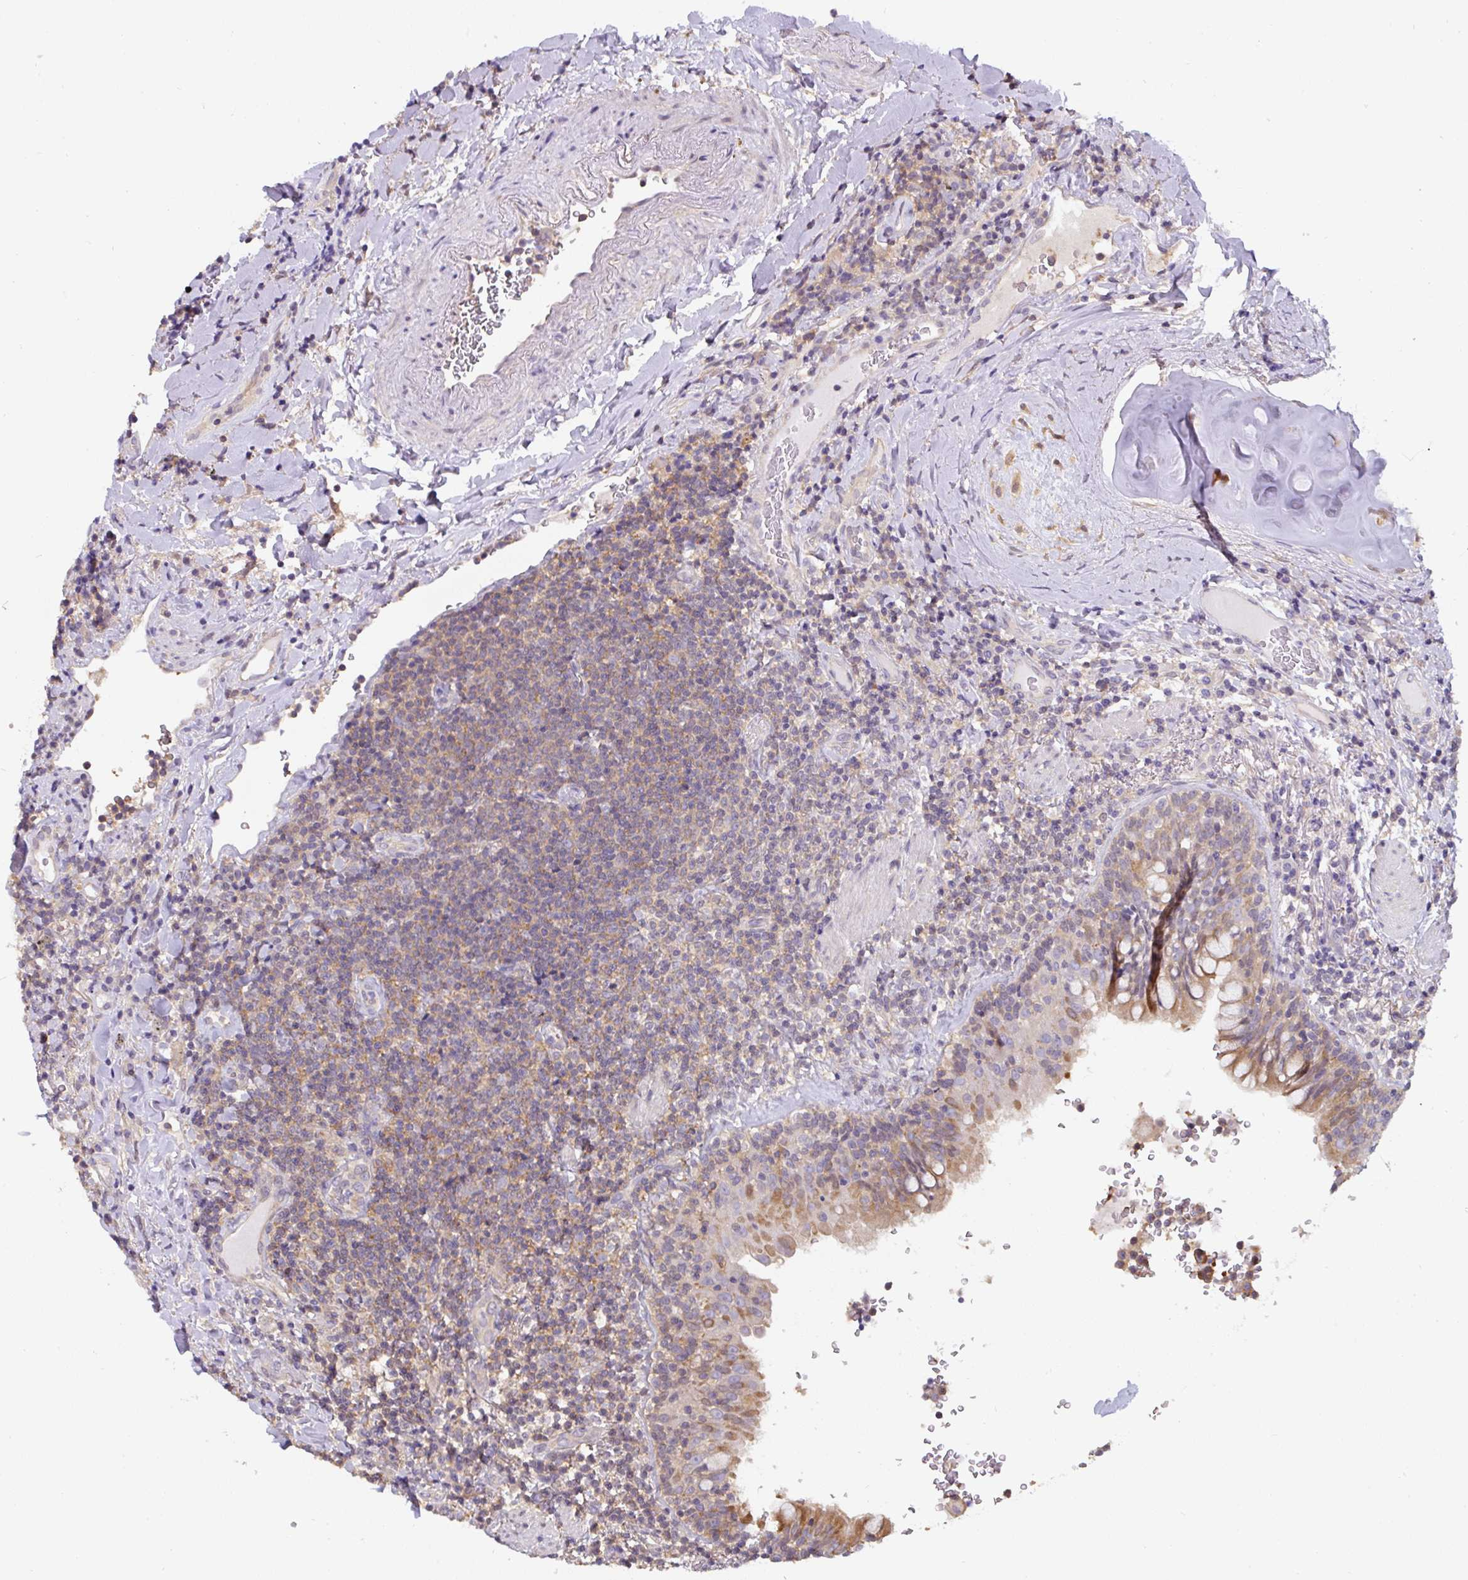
{"staining": {"intensity": "moderate", "quantity": "25%-75%", "location": "cytoplasmic/membranous"}, "tissue": "lymphoma", "cell_type": "Tumor cells", "image_type": "cancer", "snomed": [{"axis": "morphology", "description": "Malignant lymphoma, non-Hodgkin's type, Low grade"}, {"axis": "topography", "description": "Lung"}], "caption": "About 25%-75% of tumor cells in lymphoma reveal moderate cytoplasmic/membranous protein staining as visualized by brown immunohistochemical staining.", "gene": "ST13", "patient": {"sex": "female", "age": 71}}